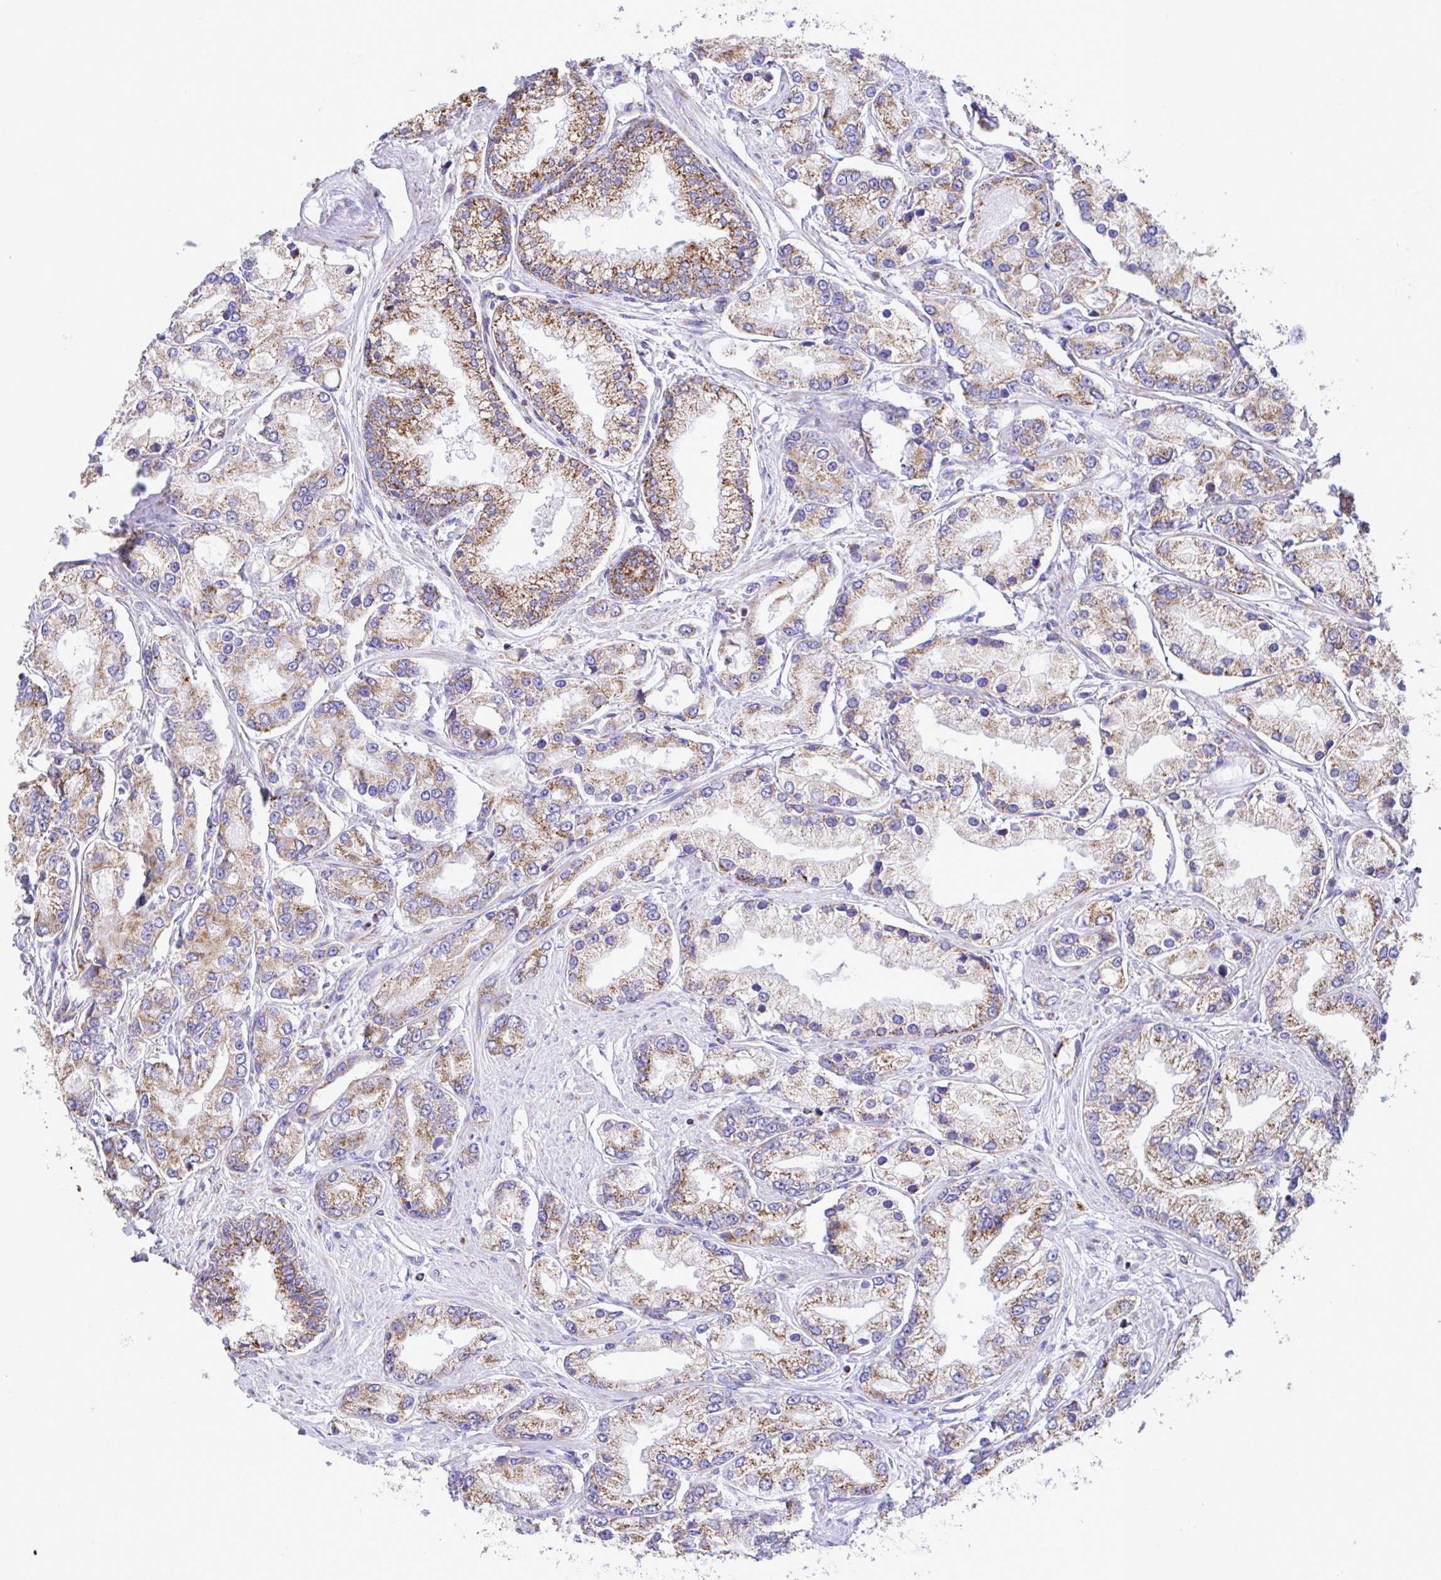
{"staining": {"intensity": "moderate", "quantity": ">75%", "location": "cytoplasmic/membranous"}, "tissue": "prostate cancer", "cell_type": "Tumor cells", "image_type": "cancer", "snomed": [{"axis": "morphology", "description": "Adenocarcinoma, High grade"}, {"axis": "topography", "description": "Prostate"}], "caption": "DAB (3,3'-diaminobenzidine) immunohistochemical staining of human high-grade adenocarcinoma (prostate) demonstrates moderate cytoplasmic/membranous protein staining in about >75% of tumor cells. The staining was performed using DAB, with brown indicating positive protein expression. Nuclei are stained blue with hematoxylin.", "gene": "PCMTD2", "patient": {"sex": "male", "age": 66}}